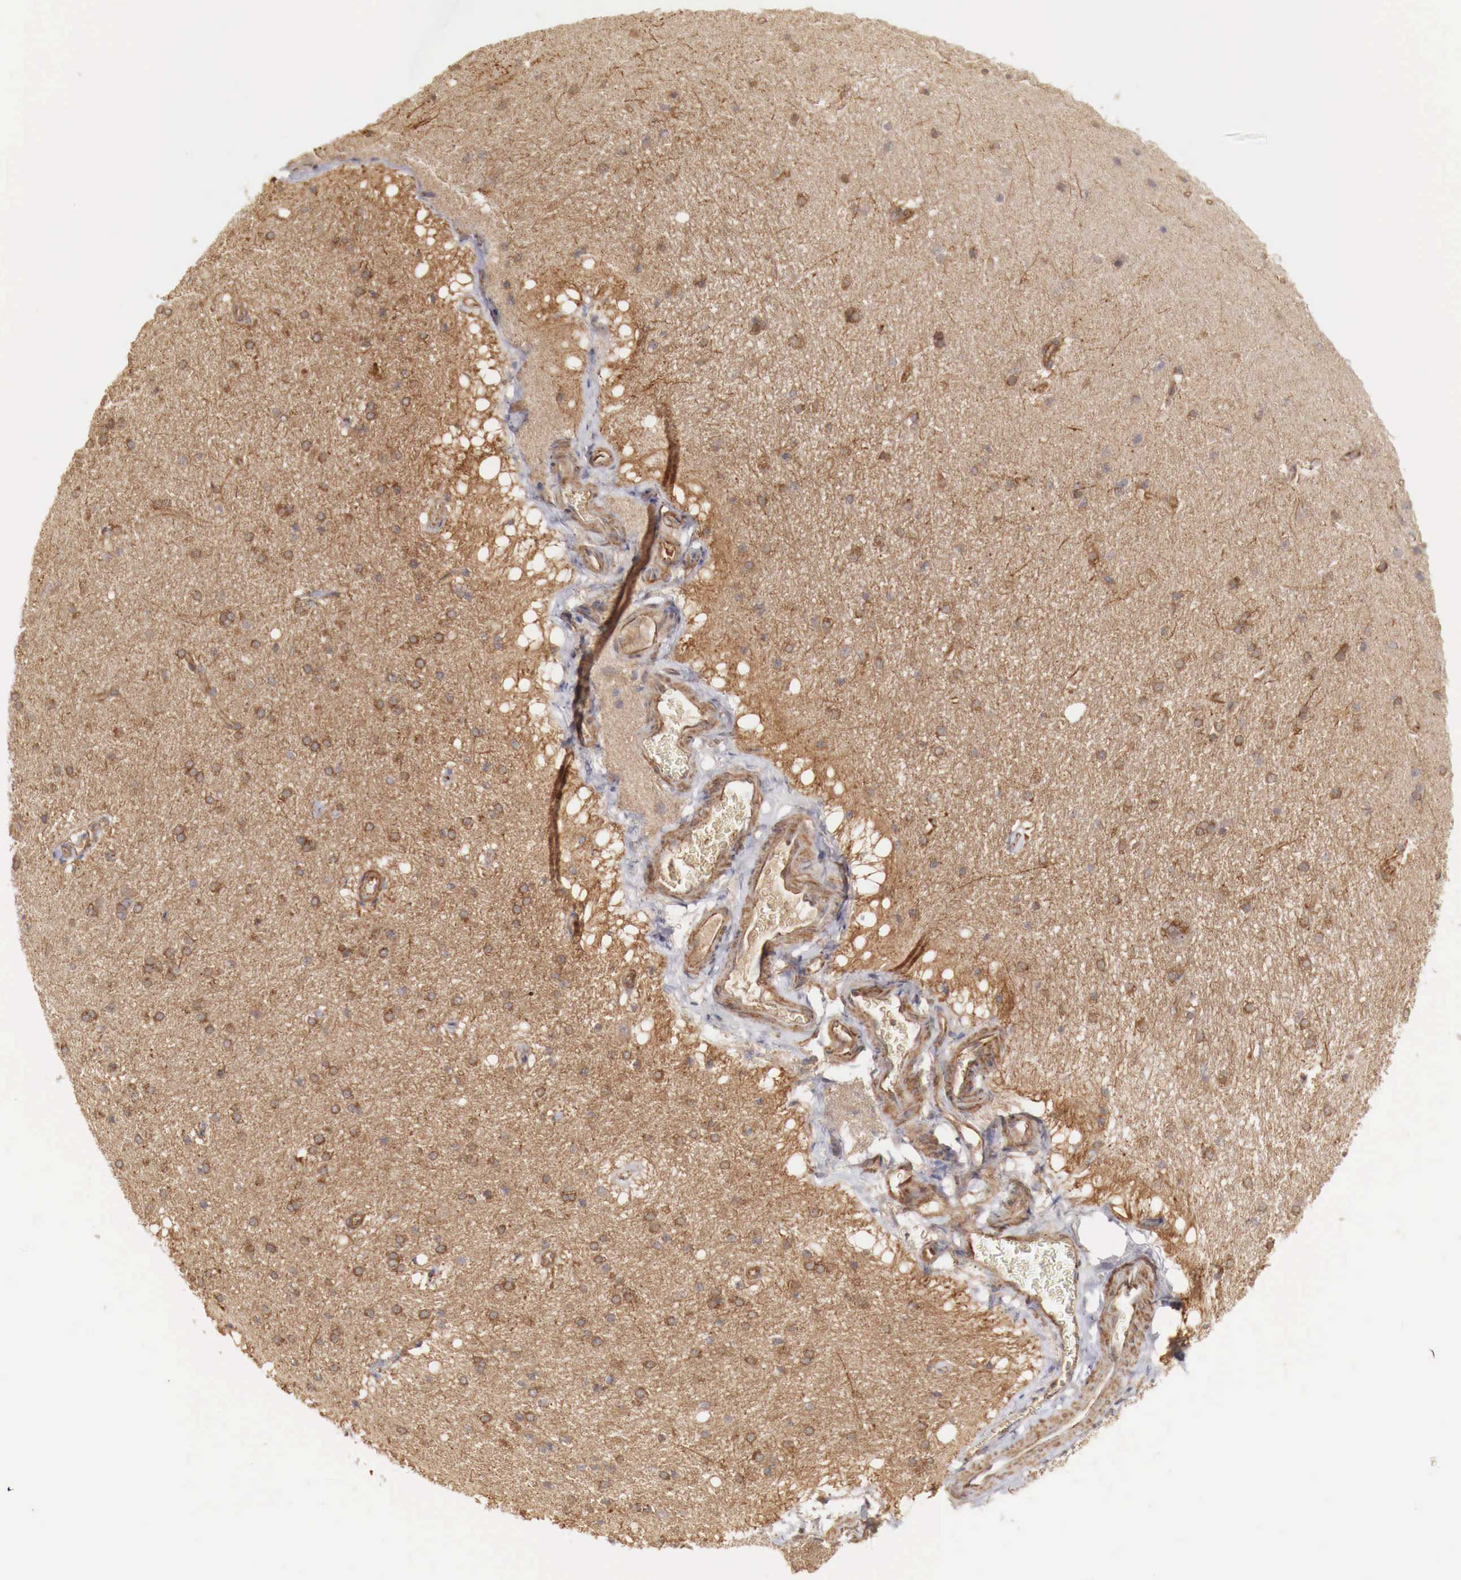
{"staining": {"intensity": "moderate", "quantity": ">75%", "location": "cytoplasmic/membranous"}, "tissue": "cerebral cortex", "cell_type": "Endothelial cells", "image_type": "normal", "snomed": [{"axis": "morphology", "description": "Normal tissue, NOS"}, {"axis": "topography", "description": "Cerebral cortex"}, {"axis": "topography", "description": "Hippocampus"}], "caption": "Endothelial cells show moderate cytoplasmic/membranous expression in approximately >75% of cells in normal cerebral cortex. The staining was performed using DAB to visualize the protein expression in brown, while the nuclei were stained in blue with hematoxylin (Magnification: 20x).", "gene": "ARMCX4", "patient": {"sex": "female", "age": 19}}